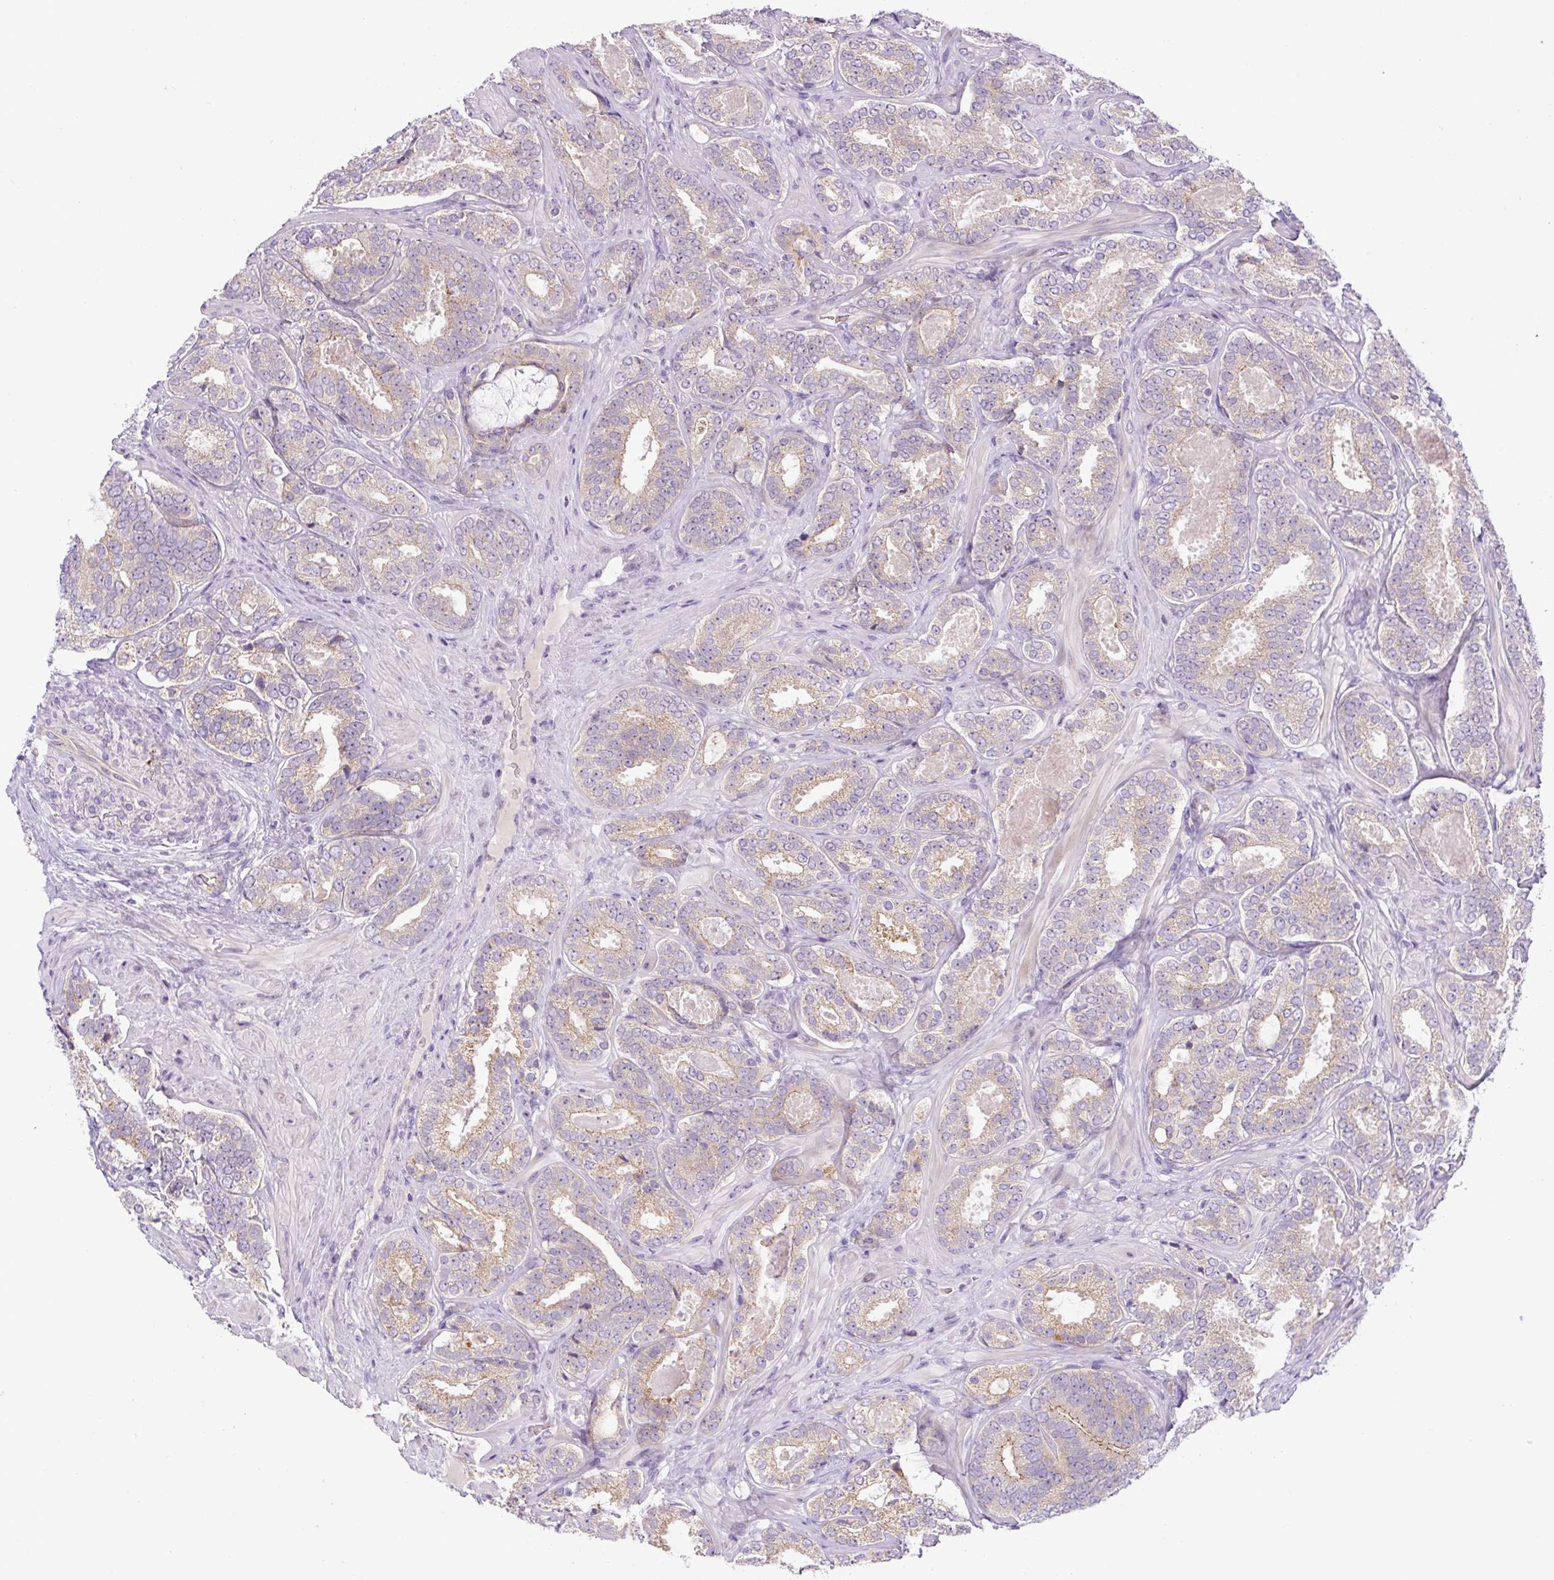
{"staining": {"intensity": "moderate", "quantity": "25%-75%", "location": "cytoplasmic/membranous"}, "tissue": "prostate cancer", "cell_type": "Tumor cells", "image_type": "cancer", "snomed": [{"axis": "morphology", "description": "Adenocarcinoma, High grade"}, {"axis": "topography", "description": "Prostate"}], "caption": "Brown immunohistochemical staining in human prostate cancer (high-grade adenocarcinoma) displays moderate cytoplasmic/membranous staining in about 25%-75% of tumor cells. (DAB IHC with brightfield microscopy, high magnification).", "gene": "ADAMTS19", "patient": {"sex": "male", "age": 65}}